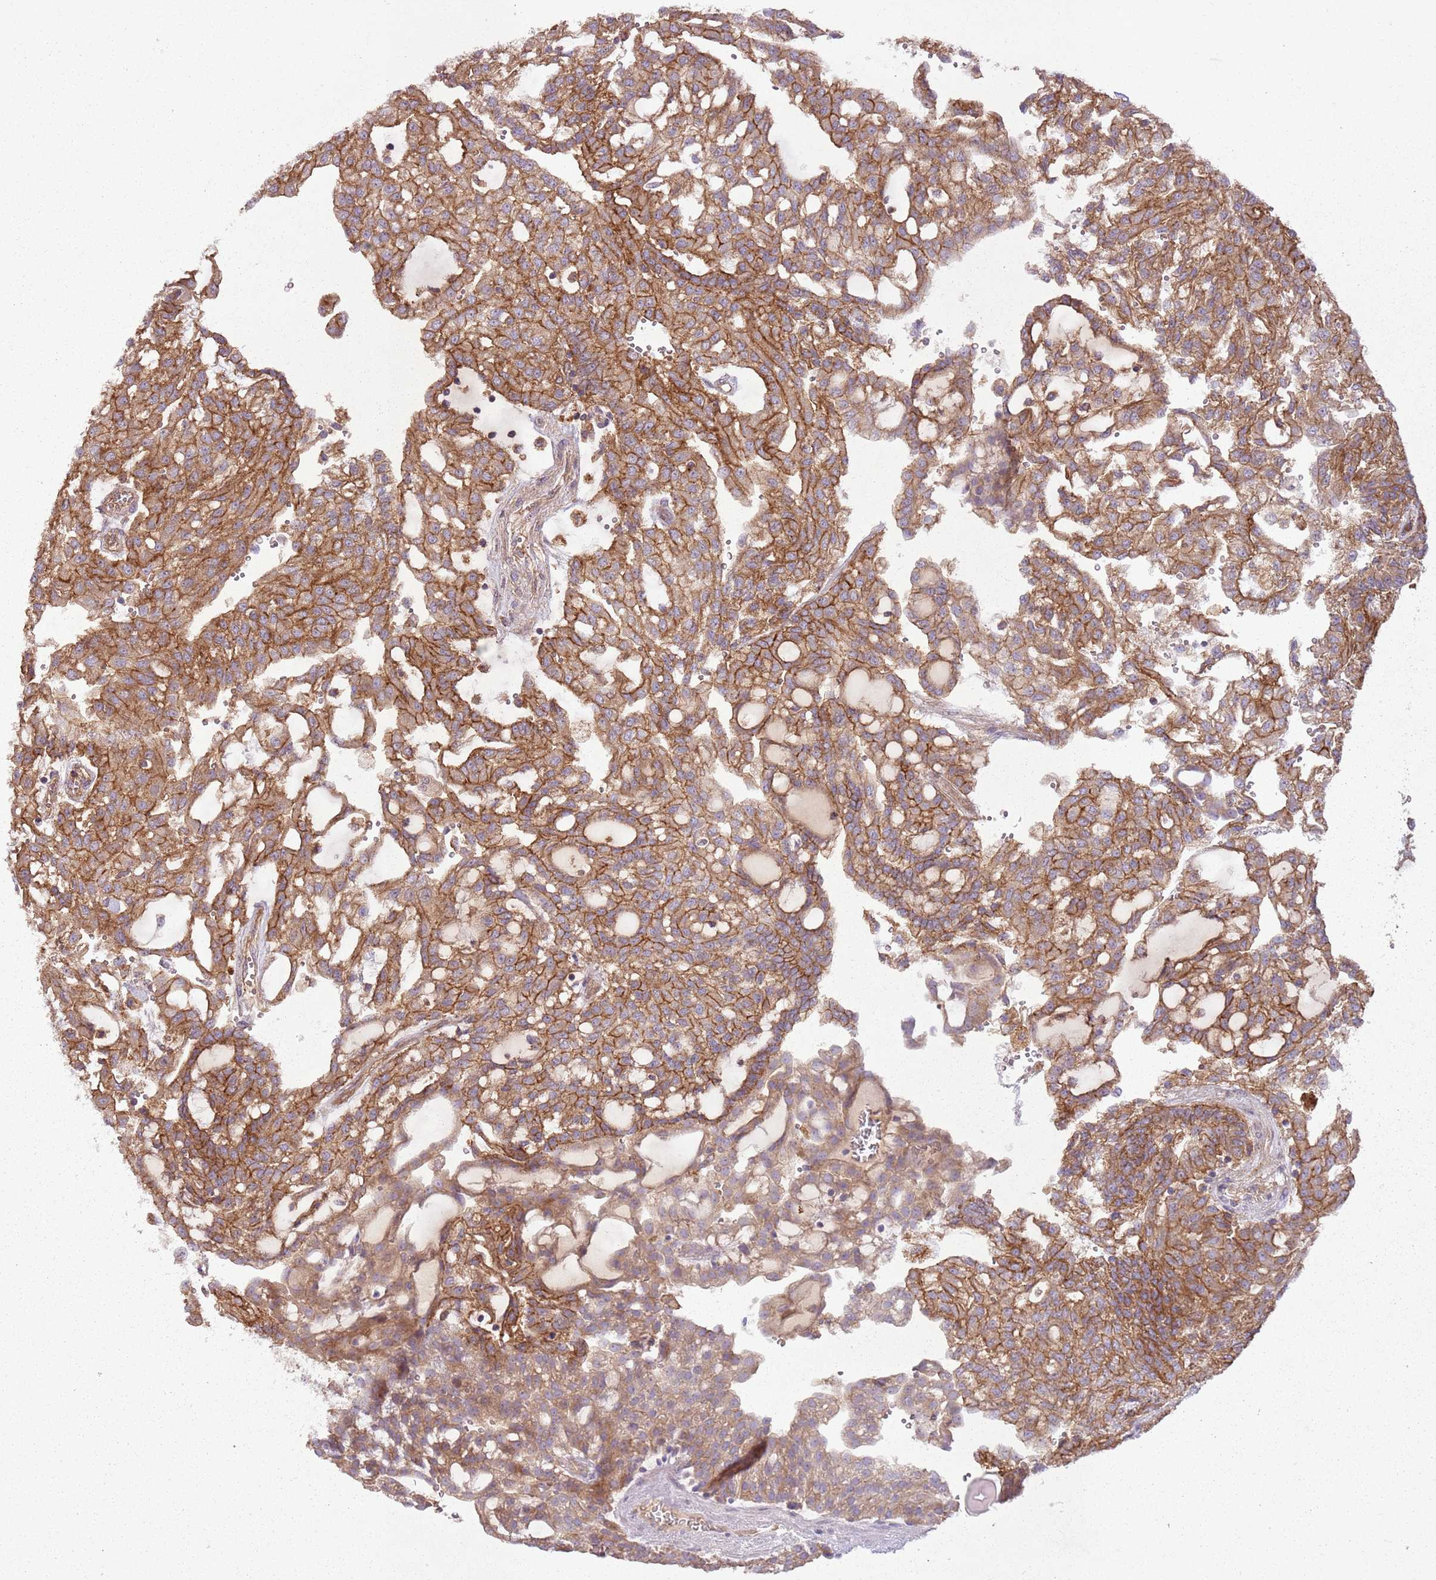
{"staining": {"intensity": "moderate", "quantity": ">75%", "location": "cytoplasmic/membranous"}, "tissue": "renal cancer", "cell_type": "Tumor cells", "image_type": "cancer", "snomed": [{"axis": "morphology", "description": "Adenocarcinoma, NOS"}, {"axis": "topography", "description": "Kidney"}], "caption": "Immunohistochemical staining of renal adenocarcinoma shows medium levels of moderate cytoplasmic/membranous staining in approximately >75% of tumor cells.", "gene": "ANKRD24", "patient": {"sex": "male", "age": 63}}